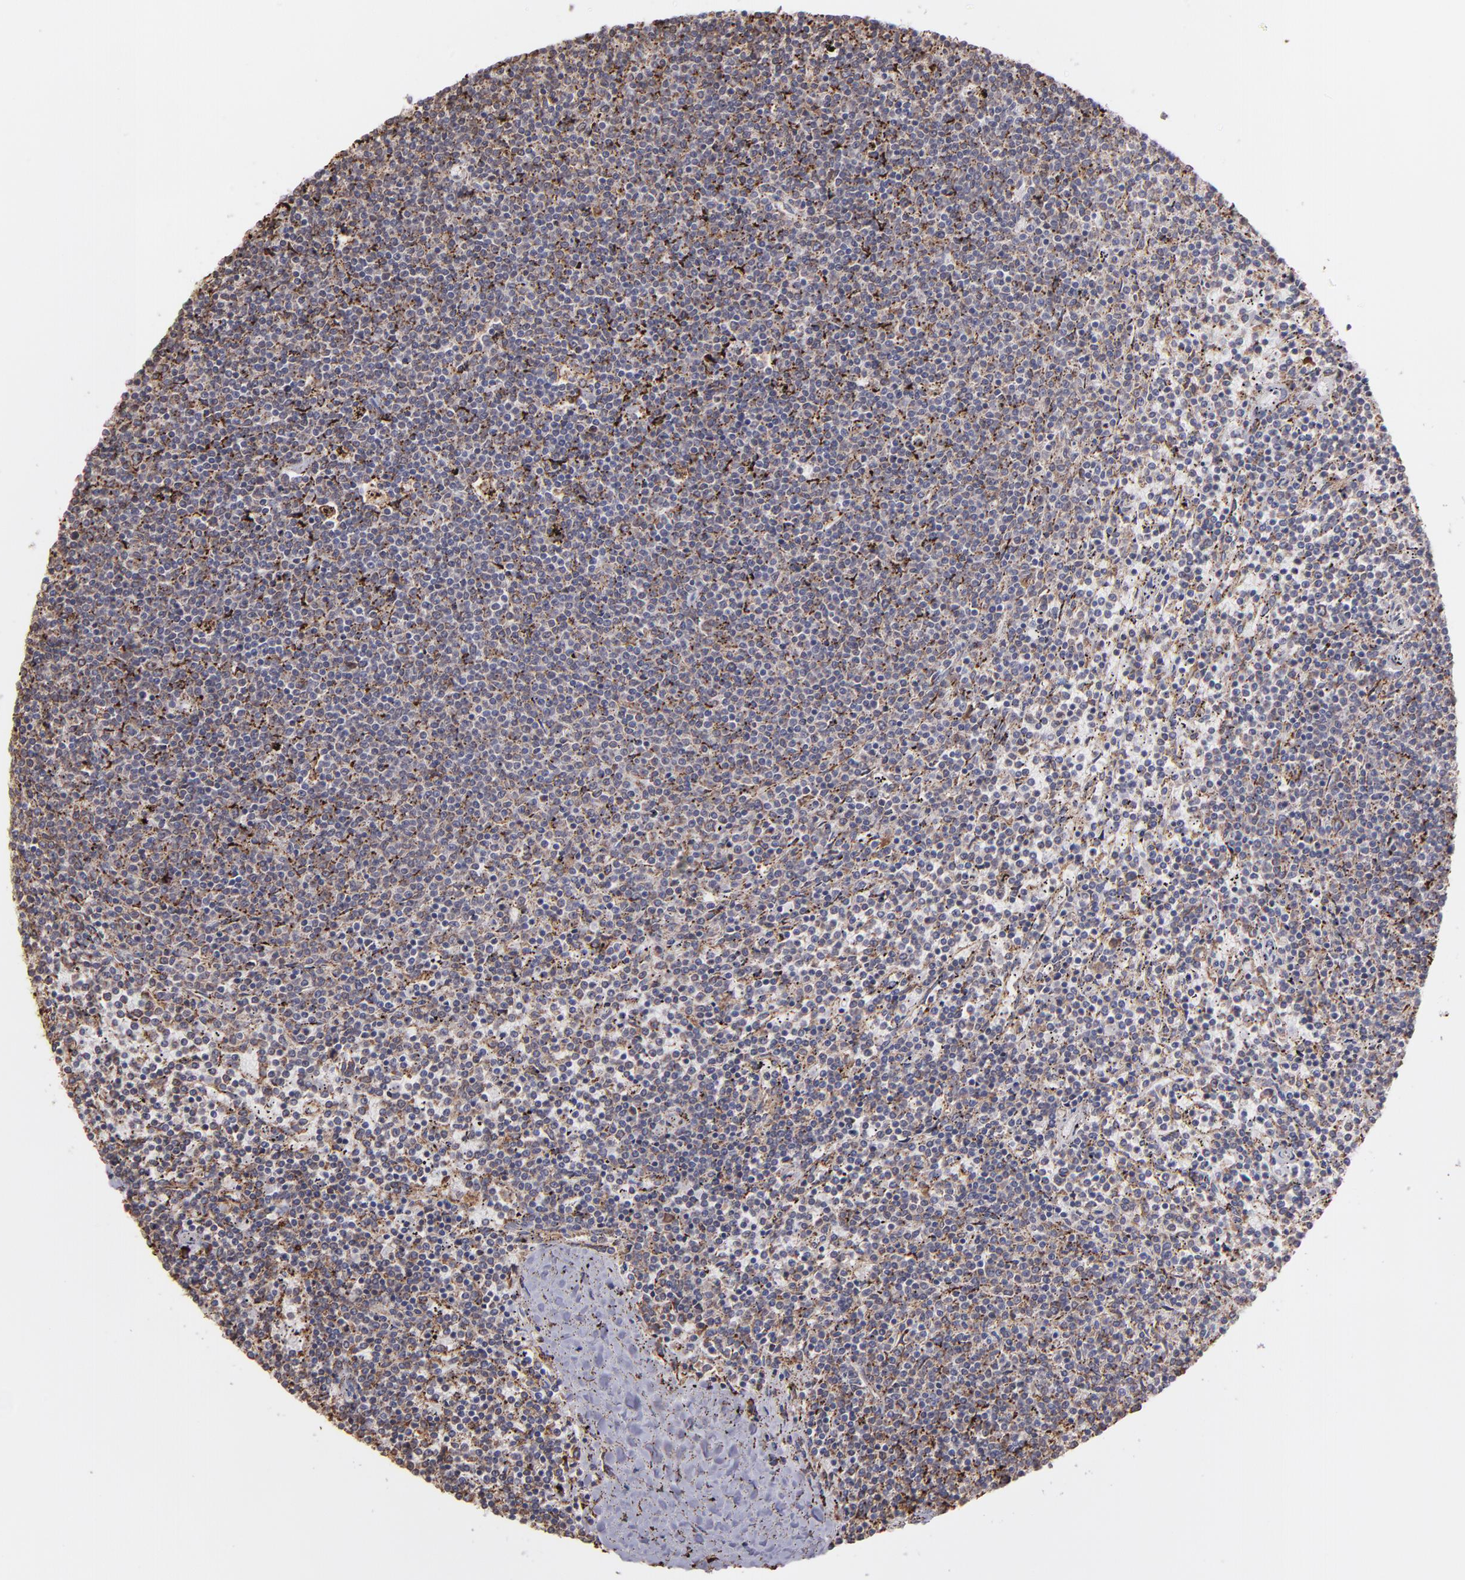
{"staining": {"intensity": "moderate", "quantity": "<25%", "location": "cytoplasmic/membranous"}, "tissue": "lymphoma", "cell_type": "Tumor cells", "image_type": "cancer", "snomed": [{"axis": "morphology", "description": "Malignant lymphoma, non-Hodgkin's type, Low grade"}, {"axis": "topography", "description": "Spleen"}], "caption": "This micrograph displays lymphoma stained with IHC to label a protein in brown. The cytoplasmic/membranous of tumor cells show moderate positivity for the protein. Nuclei are counter-stained blue.", "gene": "MAOB", "patient": {"sex": "female", "age": 50}}